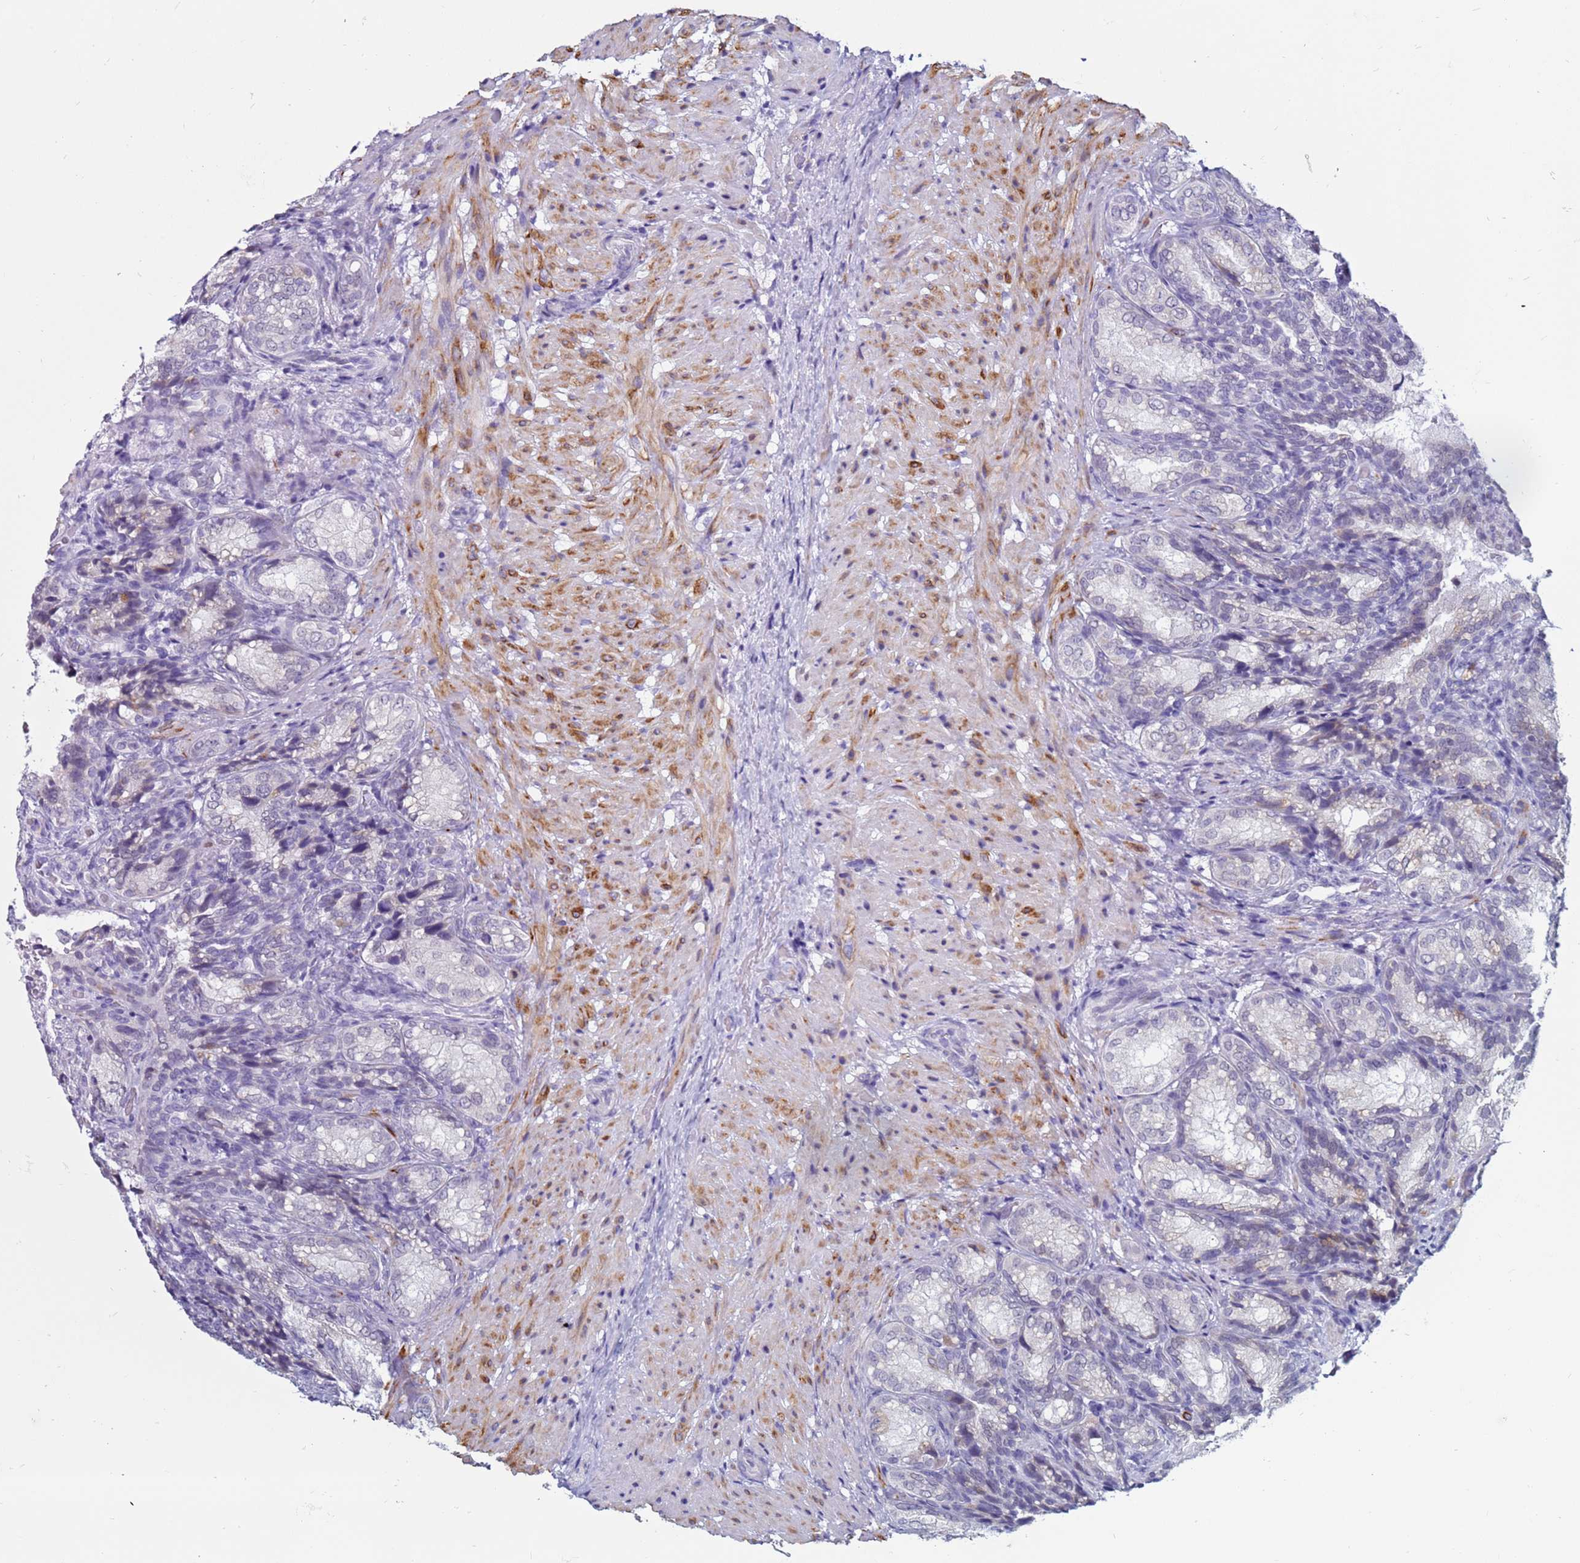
{"staining": {"intensity": "negative", "quantity": "none", "location": "none"}, "tissue": "seminal vesicle", "cell_type": "Glandular cells", "image_type": "normal", "snomed": [{"axis": "morphology", "description": "Normal tissue, NOS"}, {"axis": "topography", "description": "Seminal veicle"}], "caption": "An immunohistochemistry photomicrograph of unremarkable seminal vesicle is shown. There is no staining in glandular cells of seminal vesicle.", "gene": "CDK2AP2", "patient": {"sex": "male", "age": 58}}